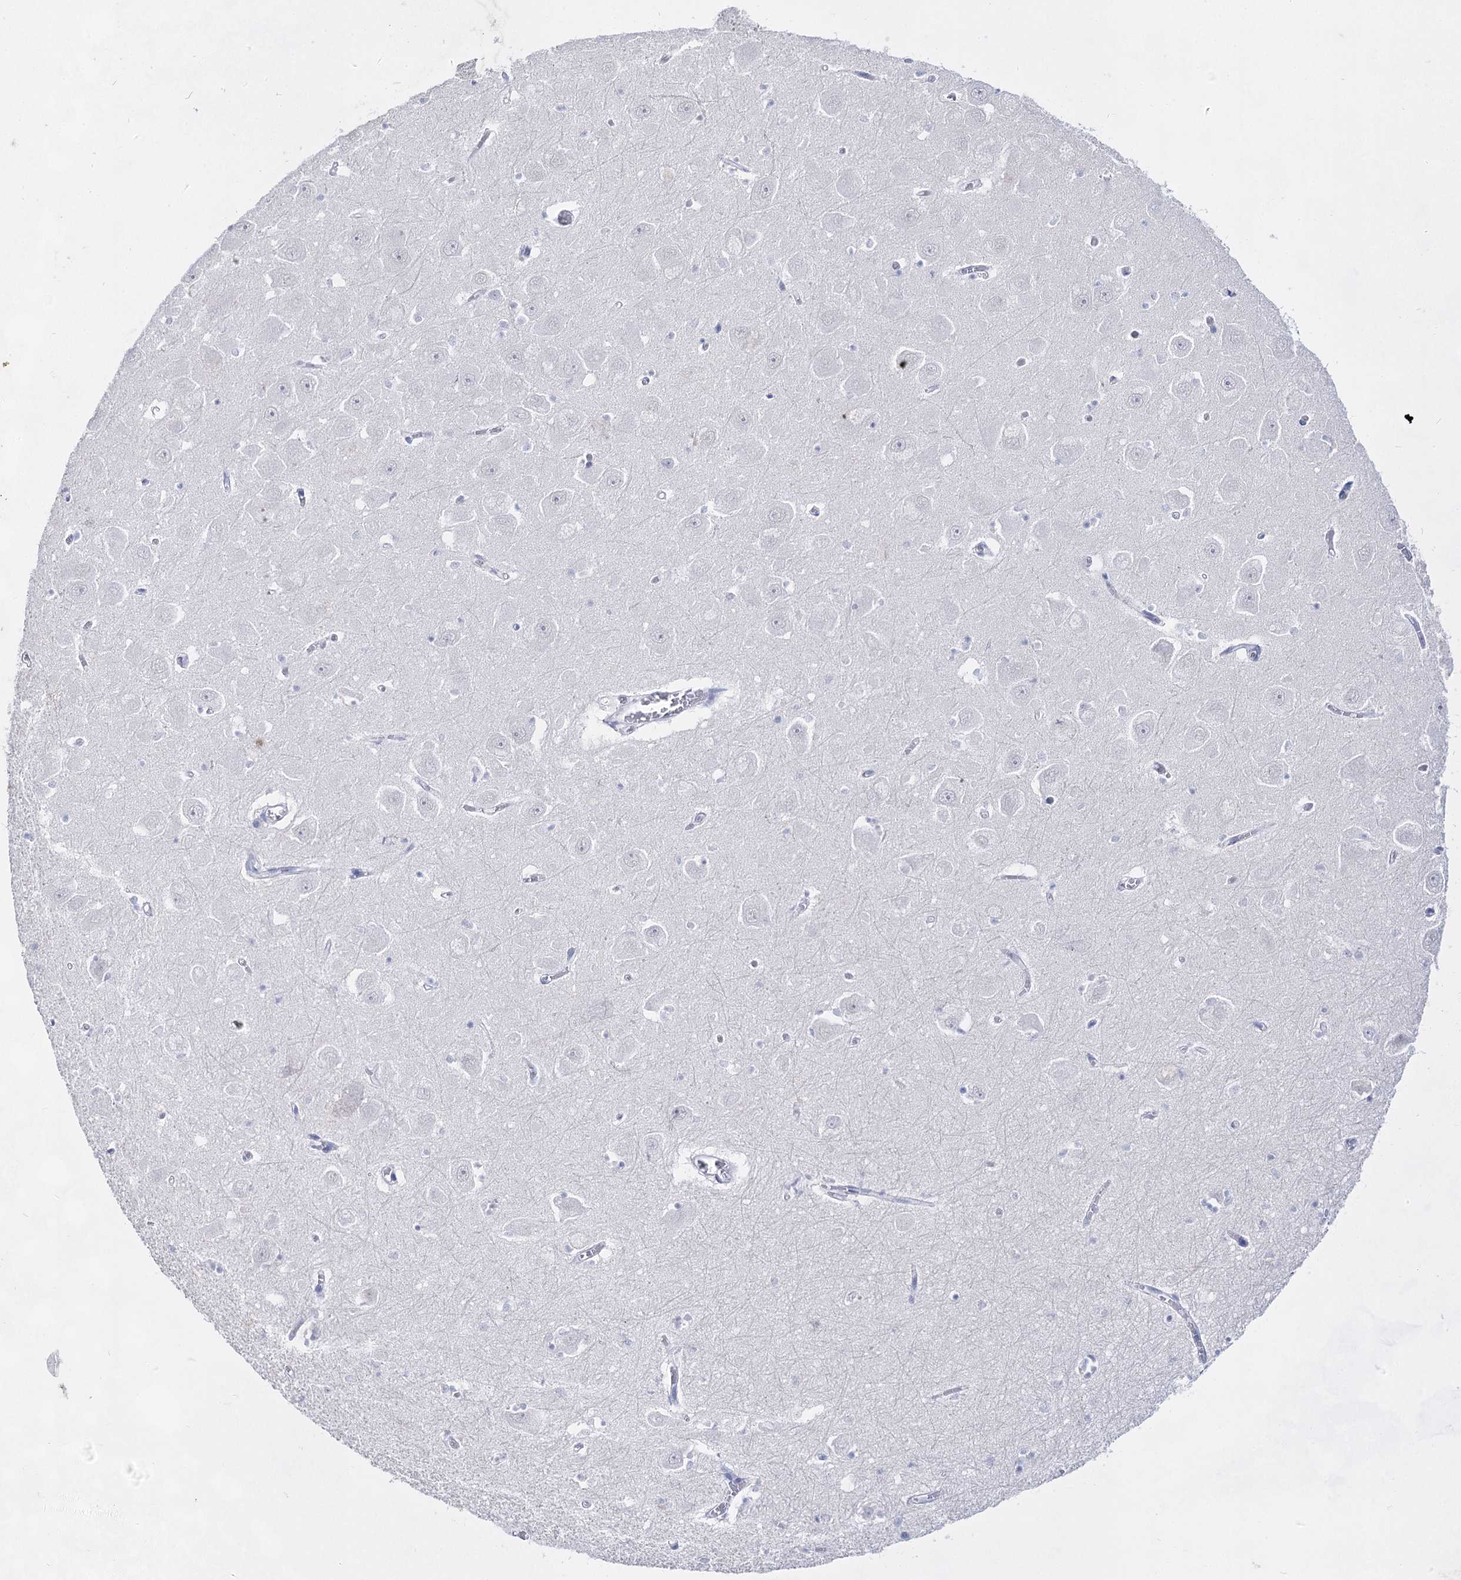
{"staining": {"intensity": "negative", "quantity": "none", "location": "none"}, "tissue": "hippocampus", "cell_type": "Glial cells", "image_type": "normal", "snomed": [{"axis": "morphology", "description": "Normal tissue, NOS"}, {"axis": "topography", "description": "Hippocampus"}], "caption": "Glial cells are negative for protein expression in benign human hippocampus. Nuclei are stained in blue.", "gene": "ACRV1", "patient": {"sex": "male", "age": 70}}